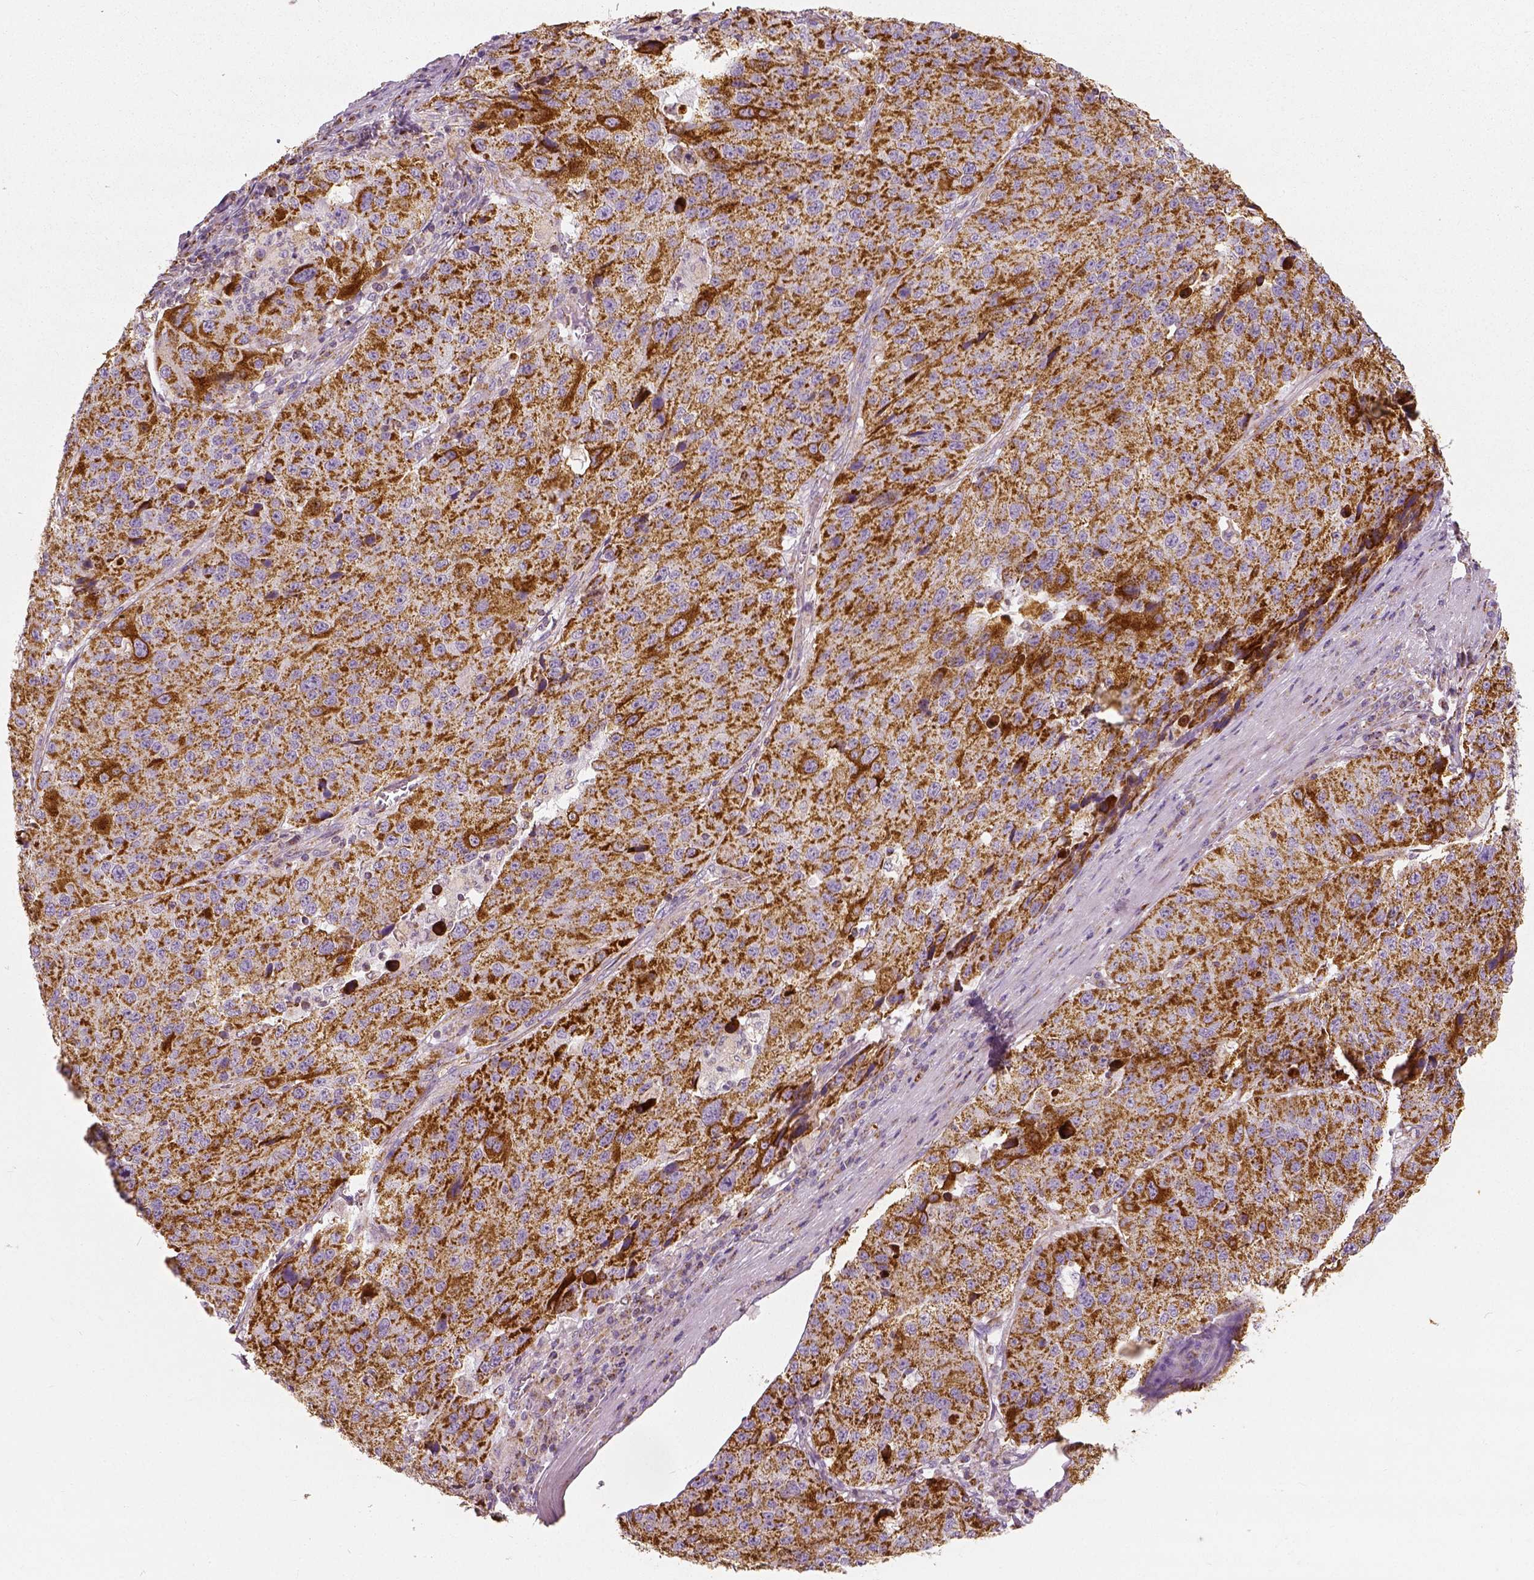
{"staining": {"intensity": "moderate", "quantity": "25%-75%", "location": "cytoplasmic/membranous"}, "tissue": "stomach cancer", "cell_type": "Tumor cells", "image_type": "cancer", "snomed": [{"axis": "morphology", "description": "Adenocarcinoma, NOS"}, {"axis": "topography", "description": "Stomach"}], "caption": "Stomach cancer stained with a brown dye reveals moderate cytoplasmic/membranous positive expression in about 25%-75% of tumor cells.", "gene": "PGAM5", "patient": {"sex": "male", "age": 71}}